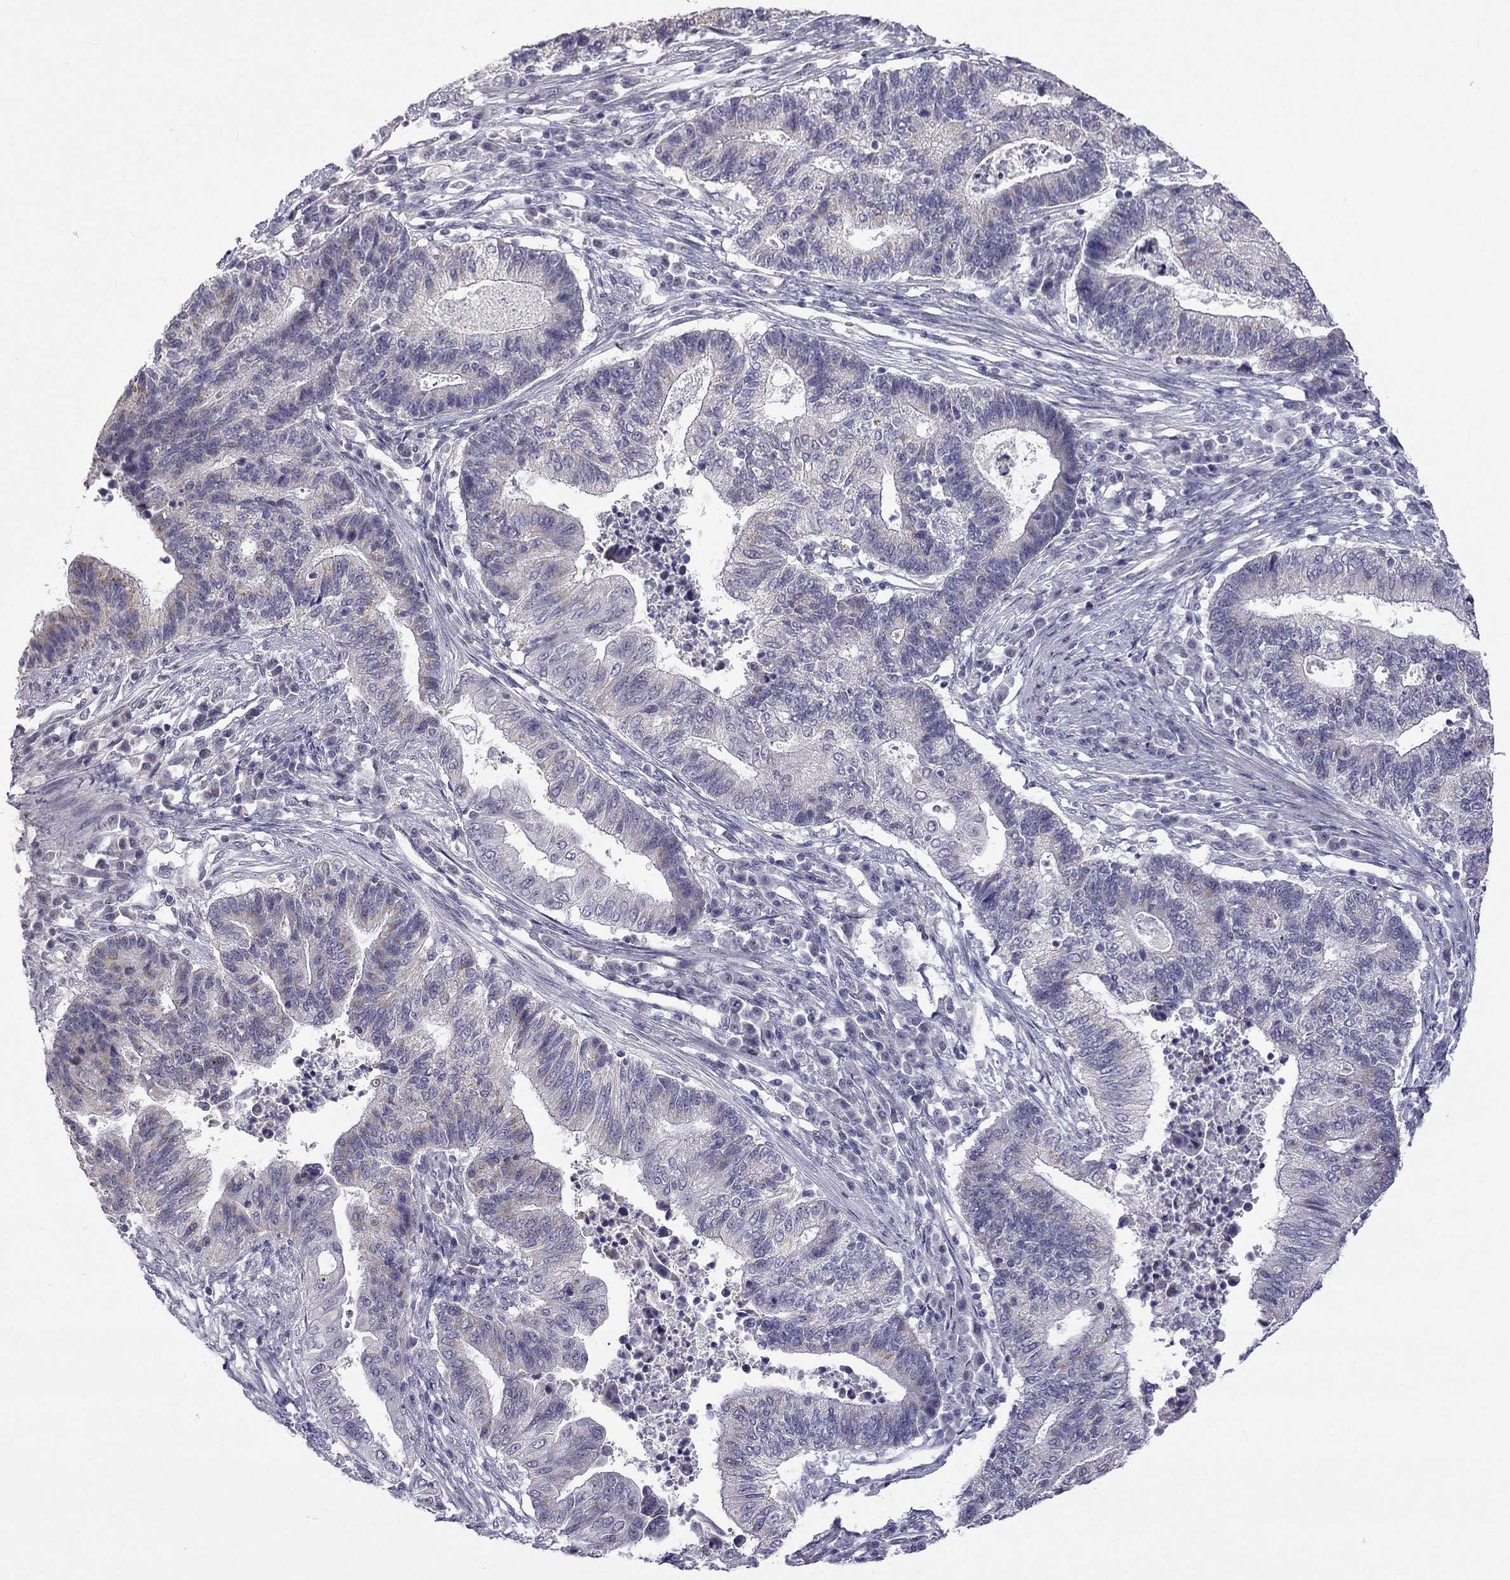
{"staining": {"intensity": "moderate", "quantity": "<25%", "location": "cytoplasmic/membranous"}, "tissue": "endometrial cancer", "cell_type": "Tumor cells", "image_type": "cancer", "snomed": [{"axis": "morphology", "description": "Adenocarcinoma, NOS"}, {"axis": "topography", "description": "Uterus"}, {"axis": "topography", "description": "Endometrium"}], "caption": "This micrograph shows immunohistochemistry staining of adenocarcinoma (endometrial), with low moderate cytoplasmic/membranous expression in approximately <25% of tumor cells.", "gene": "C5orf49", "patient": {"sex": "female", "age": 54}}